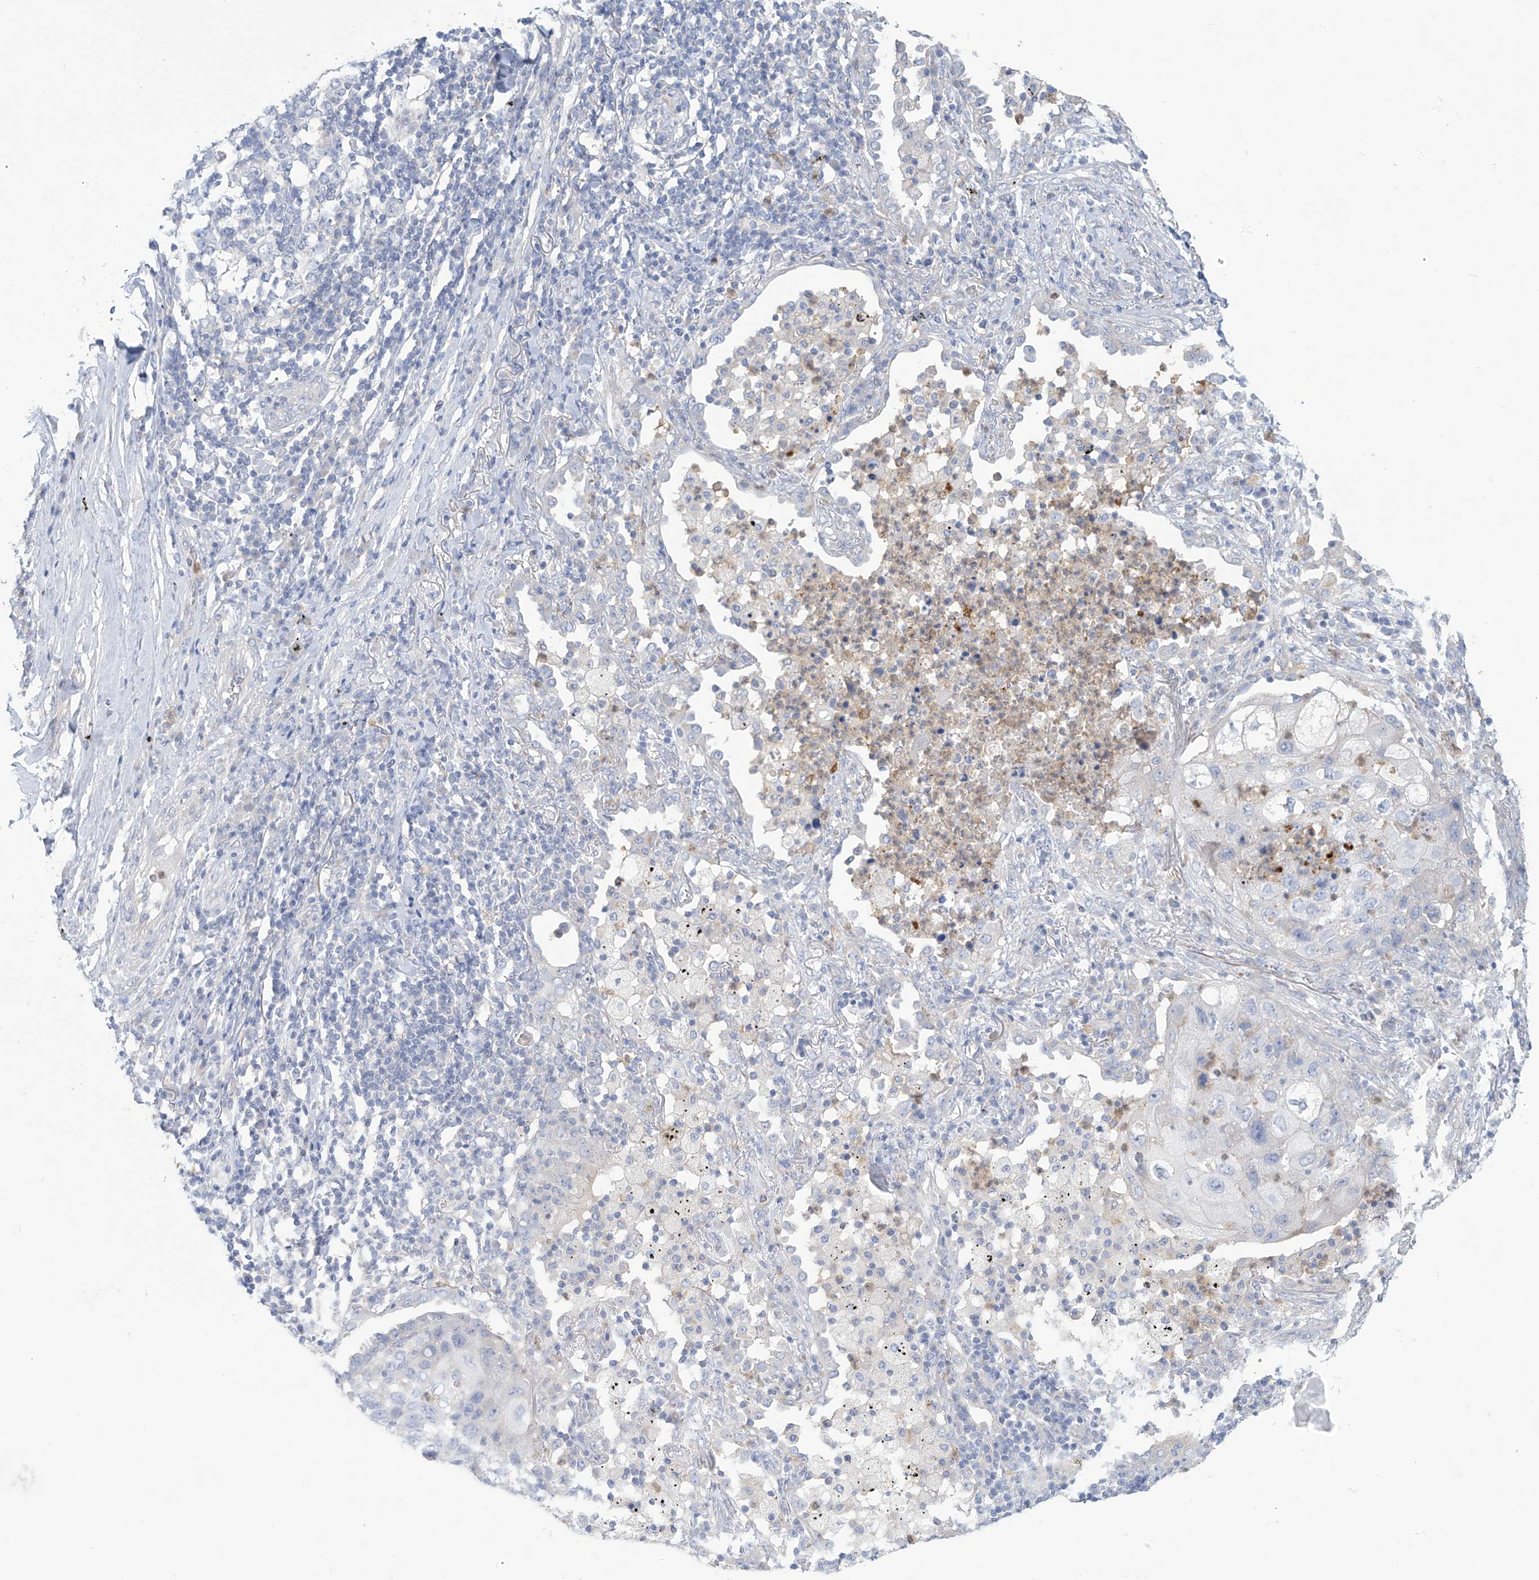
{"staining": {"intensity": "negative", "quantity": "none", "location": "none"}, "tissue": "lung cancer", "cell_type": "Tumor cells", "image_type": "cancer", "snomed": [{"axis": "morphology", "description": "Squamous cell carcinoma, NOS"}, {"axis": "topography", "description": "Lung"}], "caption": "Immunohistochemistry photomicrograph of neoplastic tissue: lung squamous cell carcinoma stained with DAB shows no significant protein staining in tumor cells.", "gene": "FABP2", "patient": {"sex": "female", "age": 63}}